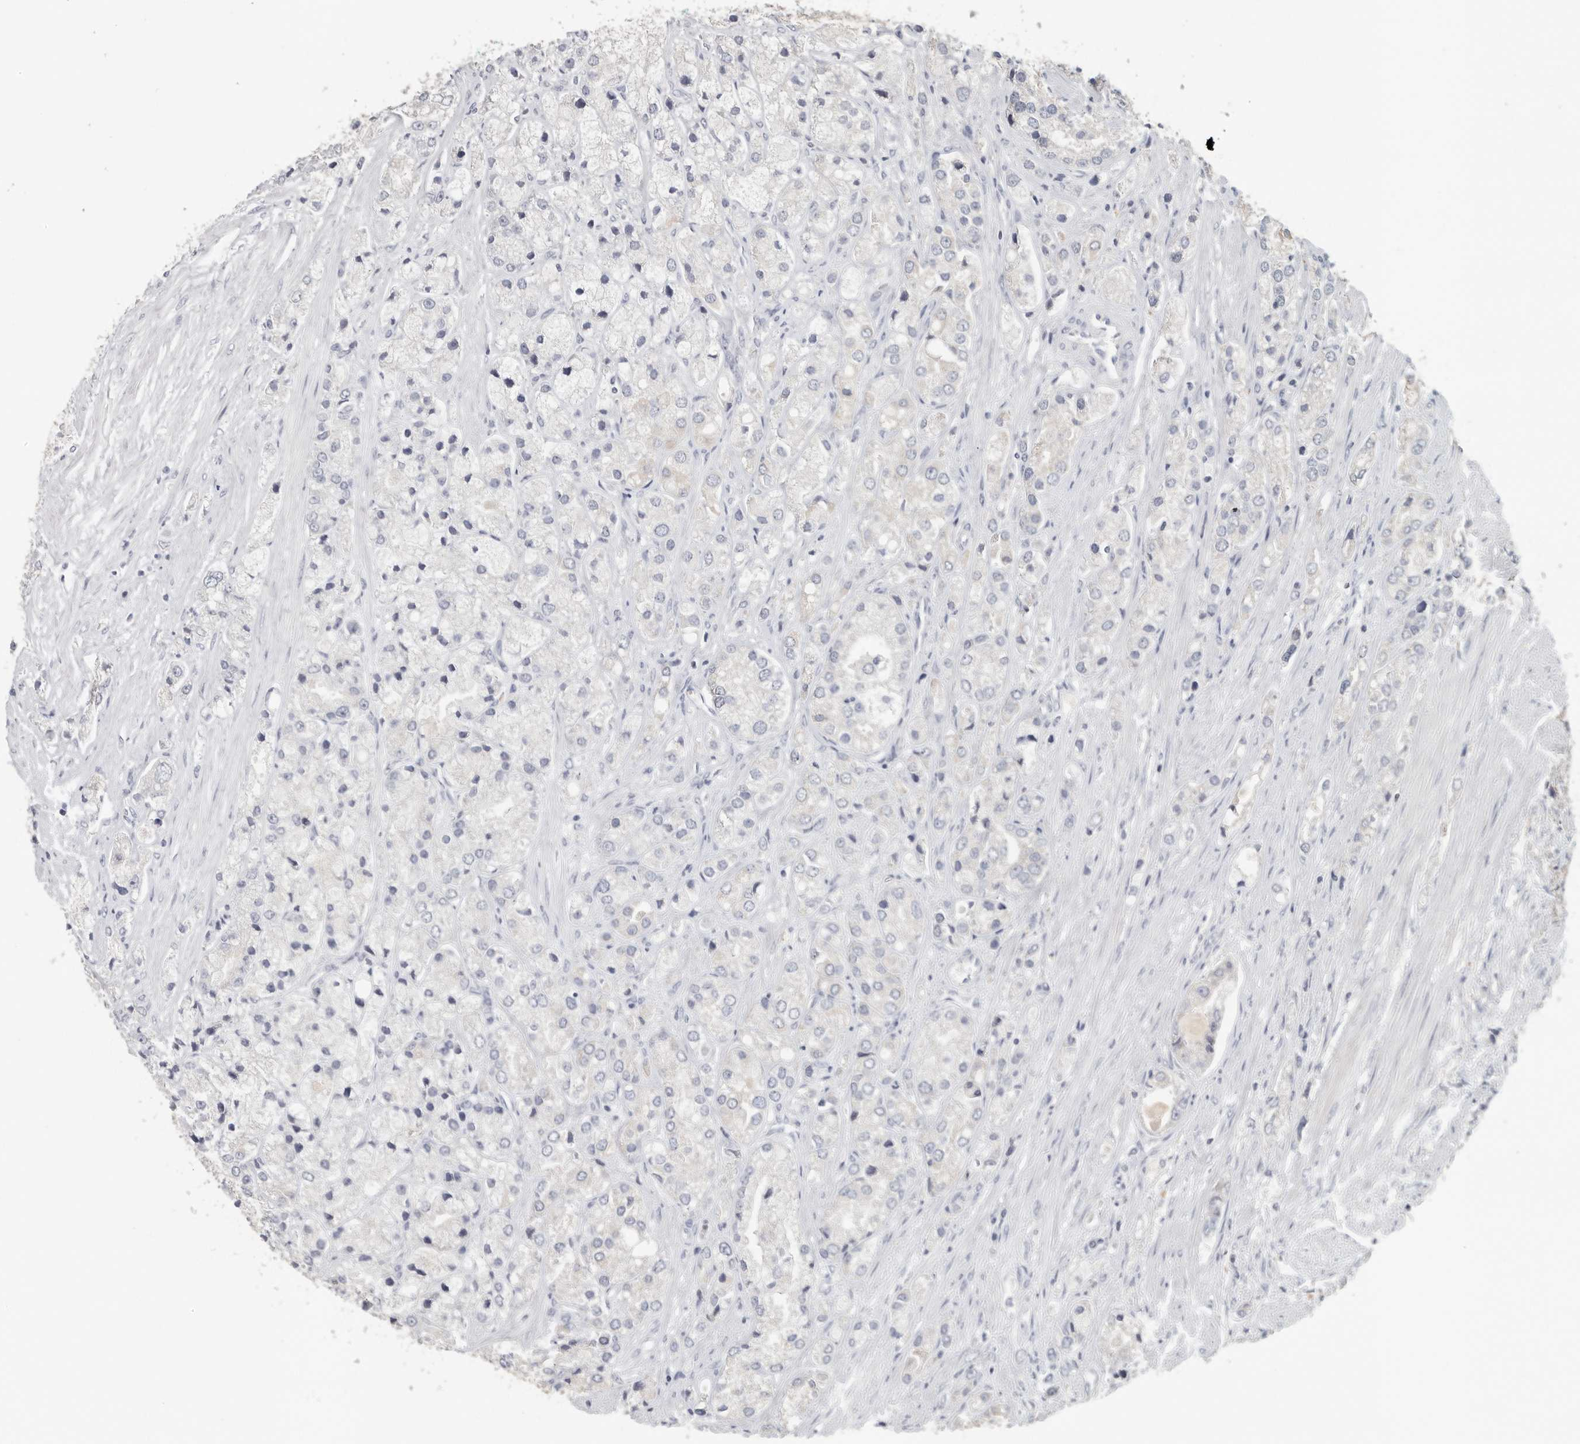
{"staining": {"intensity": "negative", "quantity": "none", "location": "none"}, "tissue": "prostate cancer", "cell_type": "Tumor cells", "image_type": "cancer", "snomed": [{"axis": "morphology", "description": "Adenocarcinoma, High grade"}, {"axis": "topography", "description": "Prostate"}], "caption": "Immunohistochemical staining of prostate adenocarcinoma (high-grade) shows no significant staining in tumor cells.", "gene": "DNAJC11", "patient": {"sex": "male", "age": 50}}